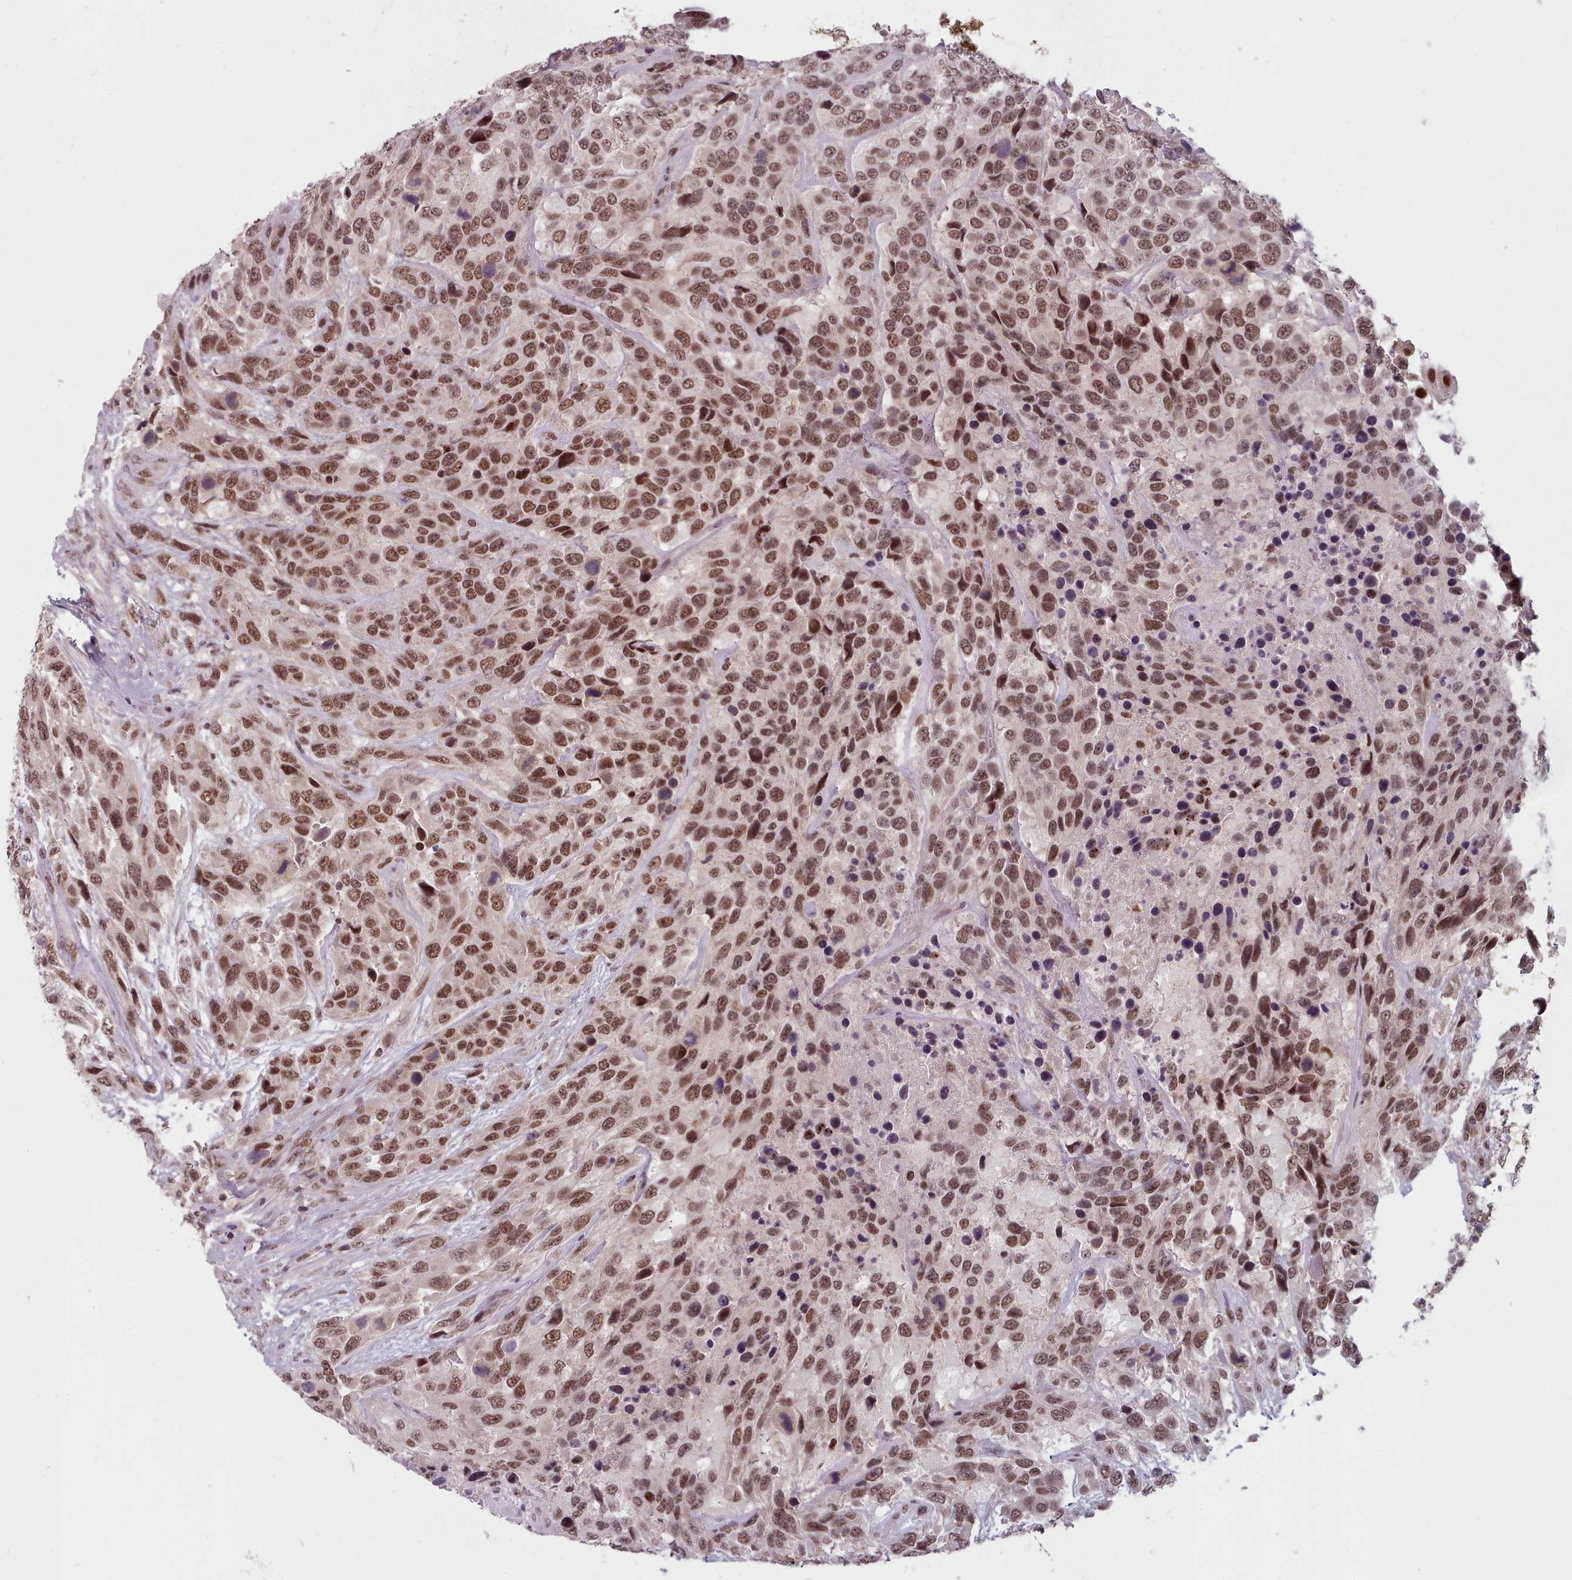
{"staining": {"intensity": "strong", "quantity": ">75%", "location": "nuclear"}, "tissue": "urothelial cancer", "cell_type": "Tumor cells", "image_type": "cancer", "snomed": [{"axis": "morphology", "description": "Urothelial carcinoma, High grade"}, {"axis": "topography", "description": "Urinary bladder"}], "caption": "Immunohistochemical staining of human high-grade urothelial carcinoma exhibits strong nuclear protein positivity in approximately >75% of tumor cells.", "gene": "SRSF9", "patient": {"sex": "female", "age": 70}}